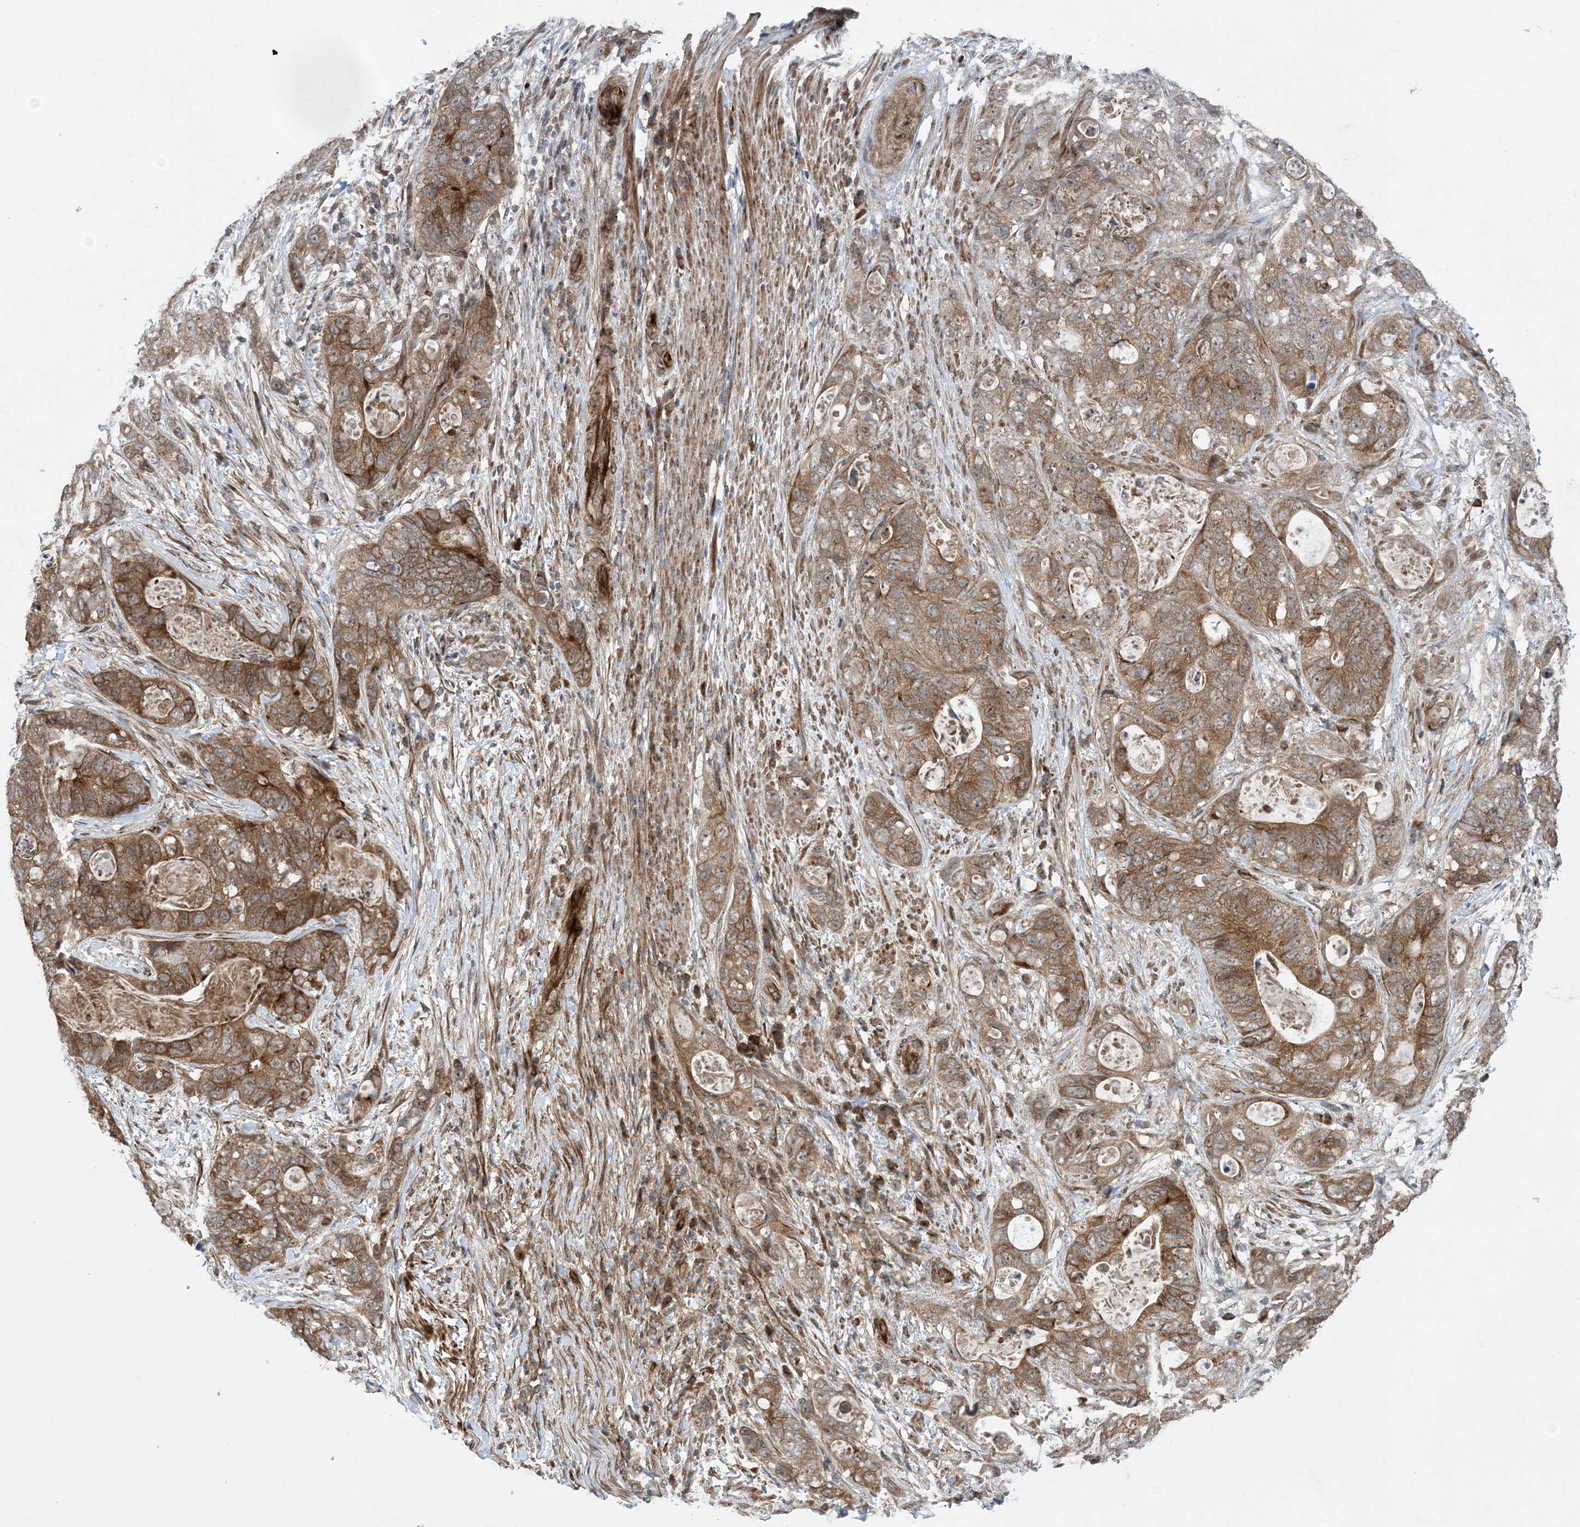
{"staining": {"intensity": "moderate", "quantity": ">75%", "location": "cytoplasmic/membranous"}, "tissue": "stomach cancer", "cell_type": "Tumor cells", "image_type": "cancer", "snomed": [{"axis": "morphology", "description": "Adenocarcinoma, NOS"}, {"axis": "topography", "description": "Stomach"}], "caption": "Approximately >75% of tumor cells in adenocarcinoma (stomach) show moderate cytoplasmic/membranous protein staining as visualized by brown immunohistochemical staining.", "gene": "HEMK1", "patient": {"sex": "female", "age": 89}}